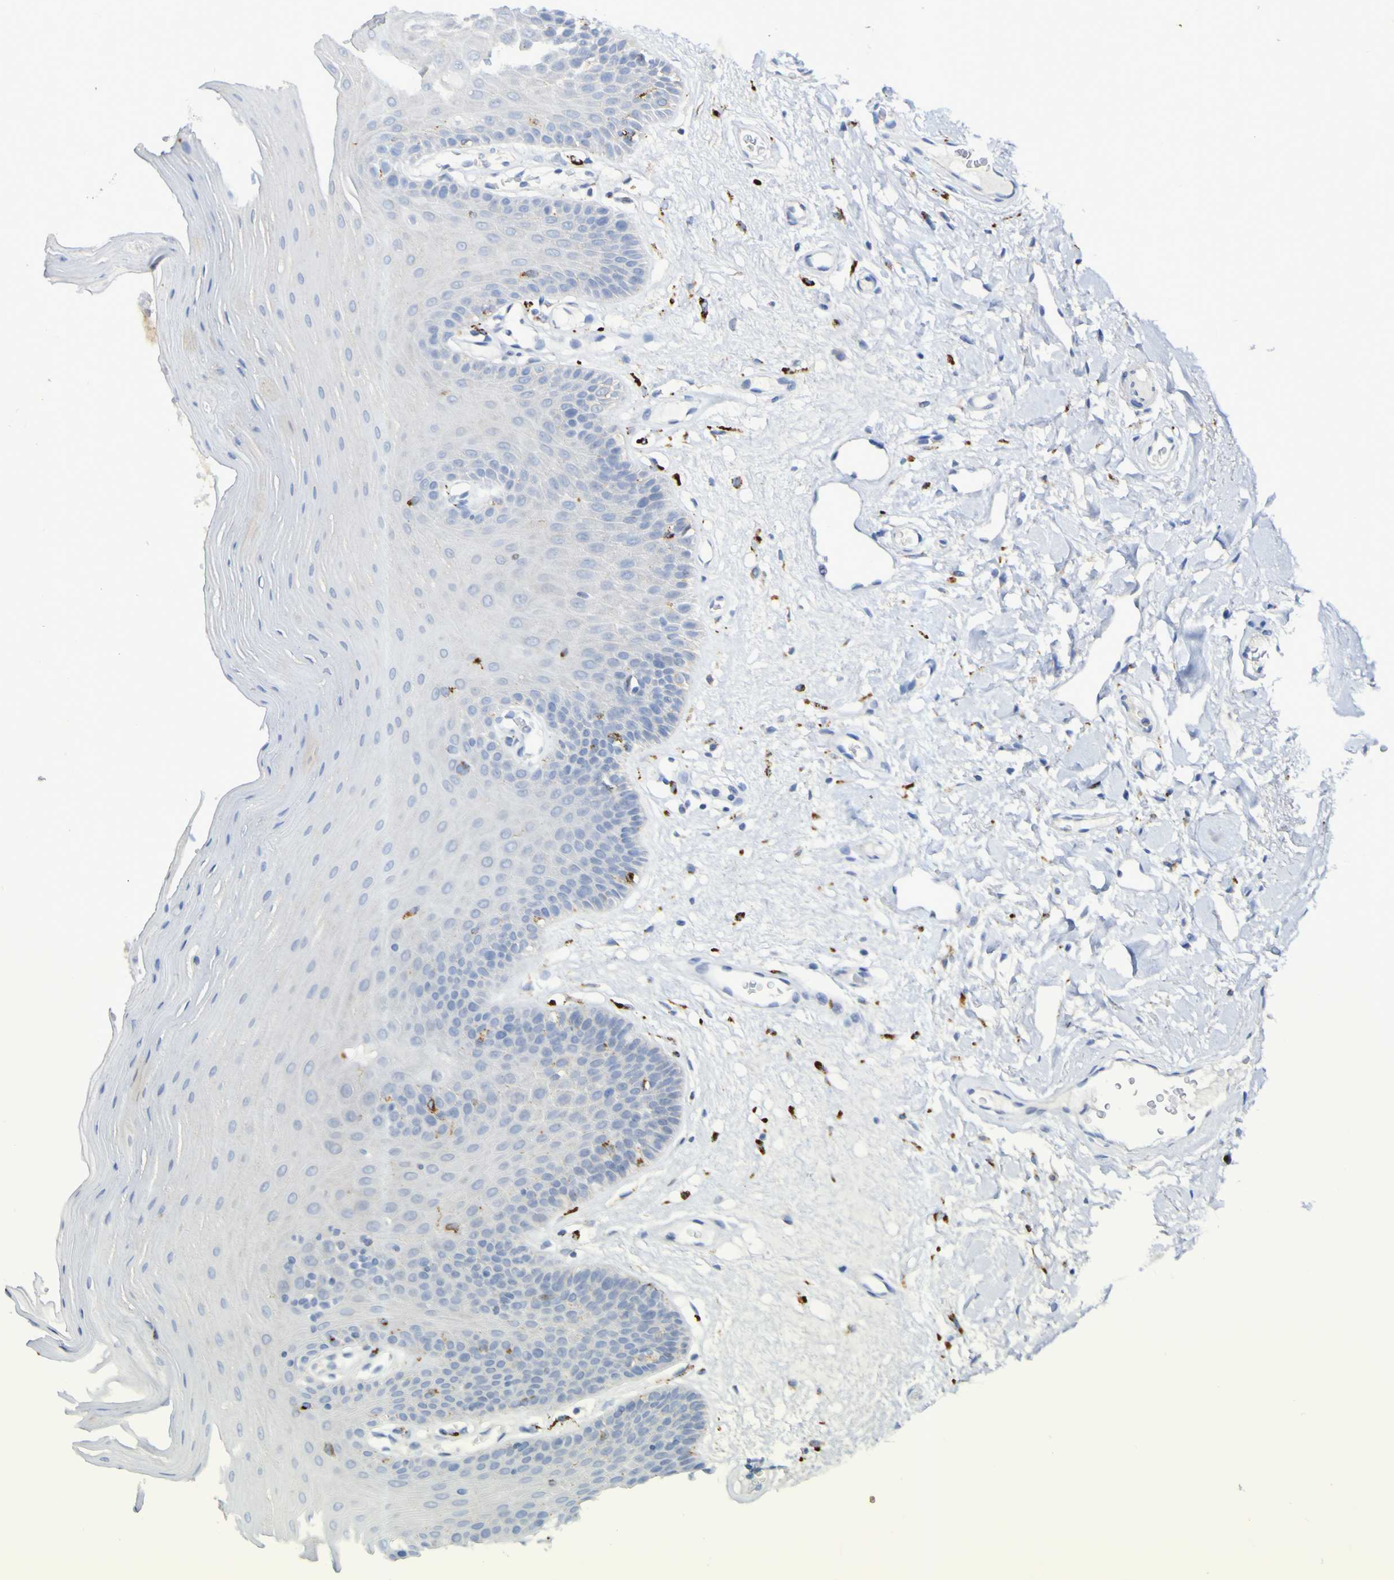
{"staining": {"intensity": "moderate", "quantity": "<25%", "location": "cytoplasmic/membranous"}, "tissue": "oral mucosa", "cell_type": "Squamous epithelial cells", "image_type": "normal", "snomed": [{"axis": "morphology", "description": "Normal tissue, NOS"}, {"axis": "morphology", "description": "Squamous cell carcinoma, NOS"}, {"axis": "topography", "description": "Skeletal muscle"}, {"axis": "topography", "description": "Adipose tissue"}, {"axis": "topography", "description": "Vascular tissue"}, {"axis": "topography", "description": "Oral tissue"}, {"axis": "topography", "description": "Peripheral nerve tissue"}, {"axis": "topography", "description": "Head-Neck"}], "caption": "Protein staining of benign oral mucosa shows moderate cytoplasmic/membranous staining in about <25% of squamous epithelial cells. The staining is performed using DAB (3,3'-diaminobenzidine) brown chromogen to label protein expression. The nuclei are counter-stained blue using hematoxylin.", "gene": "TPH1", "patient": {"sex": "male", "age": 71}}